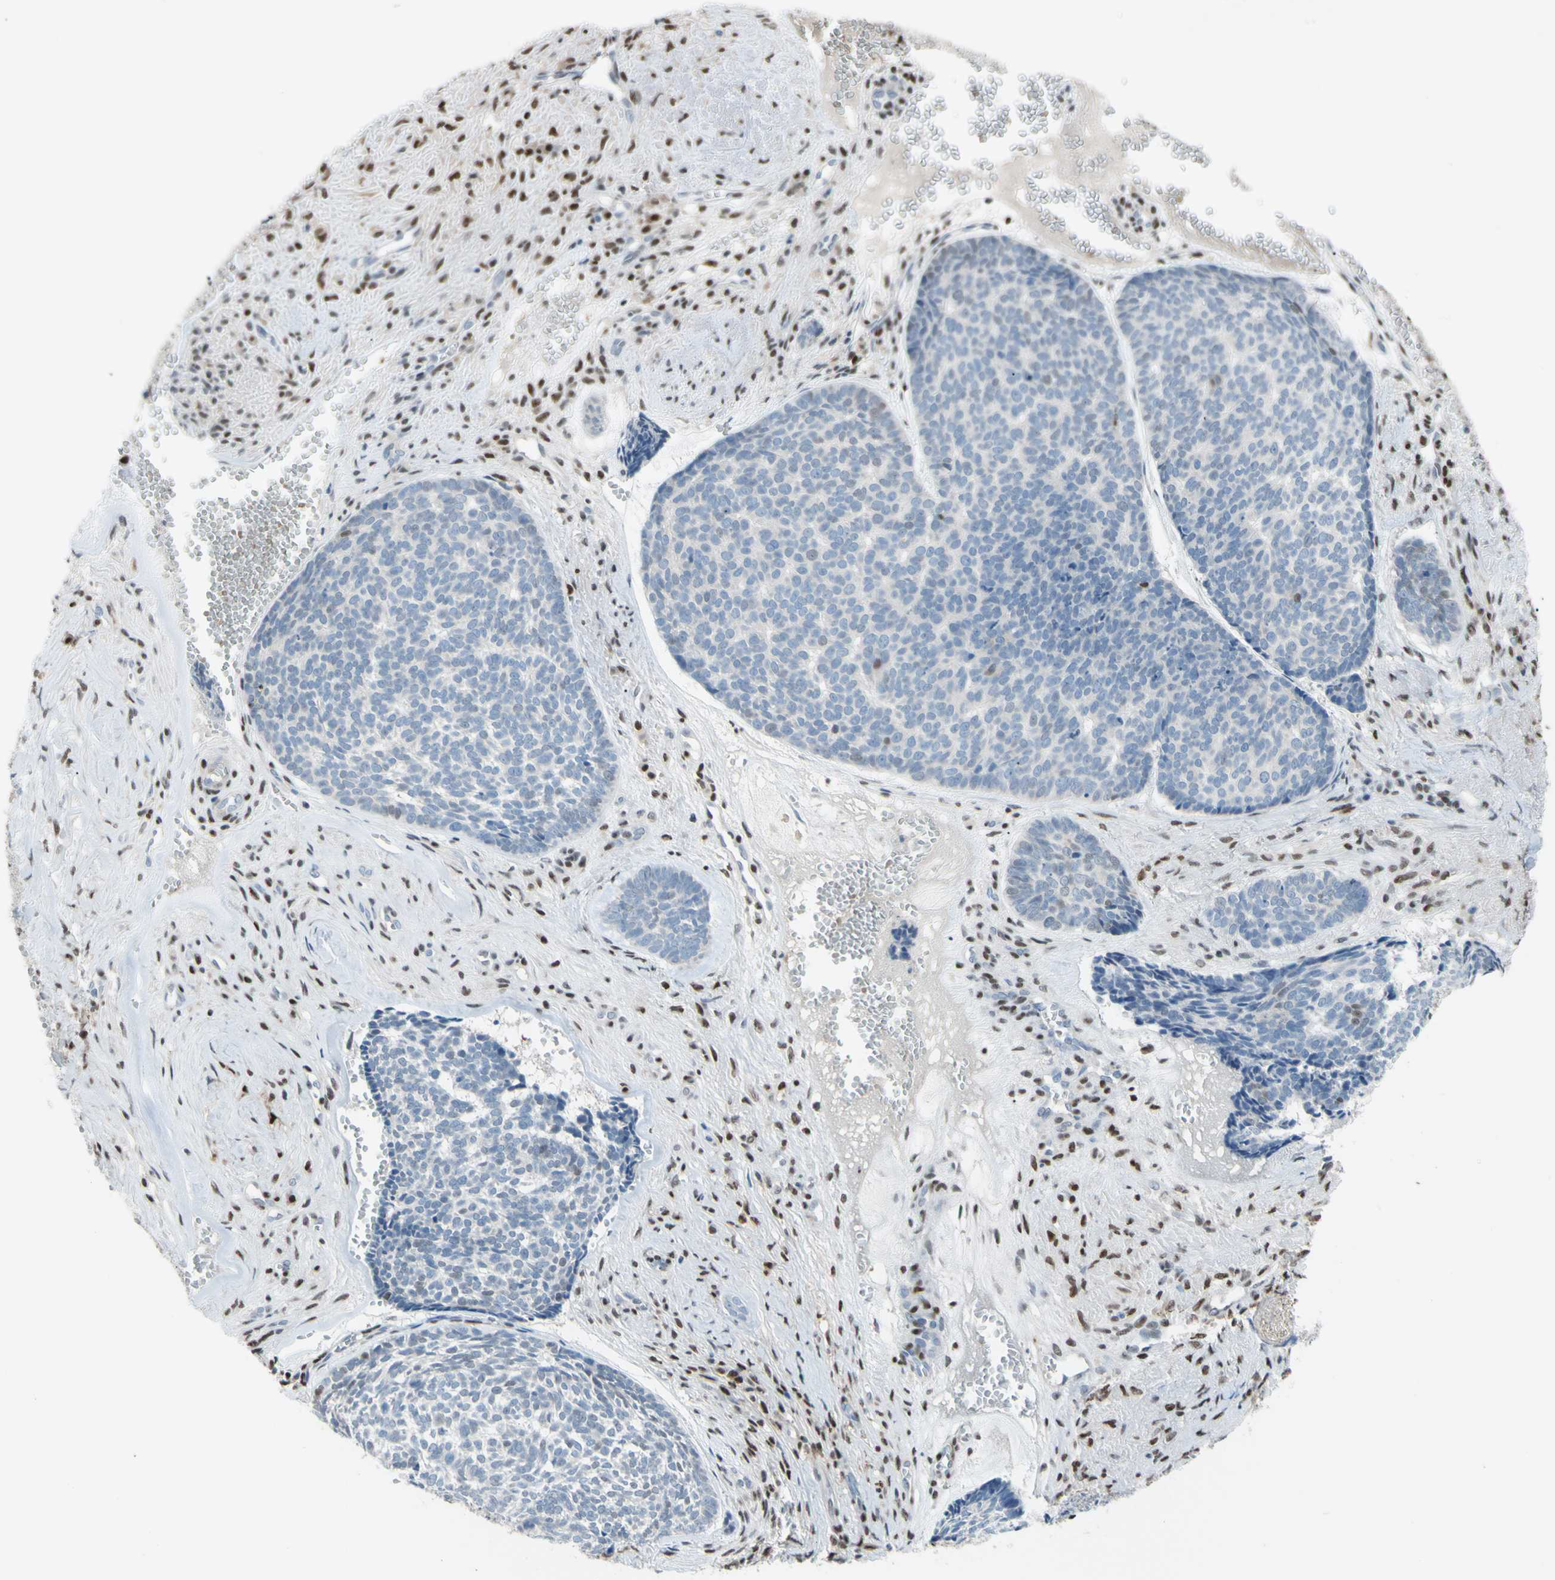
{"staining": {"intensity": "negative", "quantity": "none", "location": "none"}, "tissue": "skin cancer", "cell_type": "Tumor cells", "image_type": "cancer", "snomed": [{"axis": "morphology", "description": "Basal cell carcinoma"}, {"axis": "topography", "description": "Skin"}], "caption": "An IHC photomicrograph of skin cancer (basal cell carcinoma) is shown. There is no staining in tumor cells of skin cancer (basal cell carcinoma).", "gene": "FKBP5", "patient": {"sex": "male", "age": 84}}